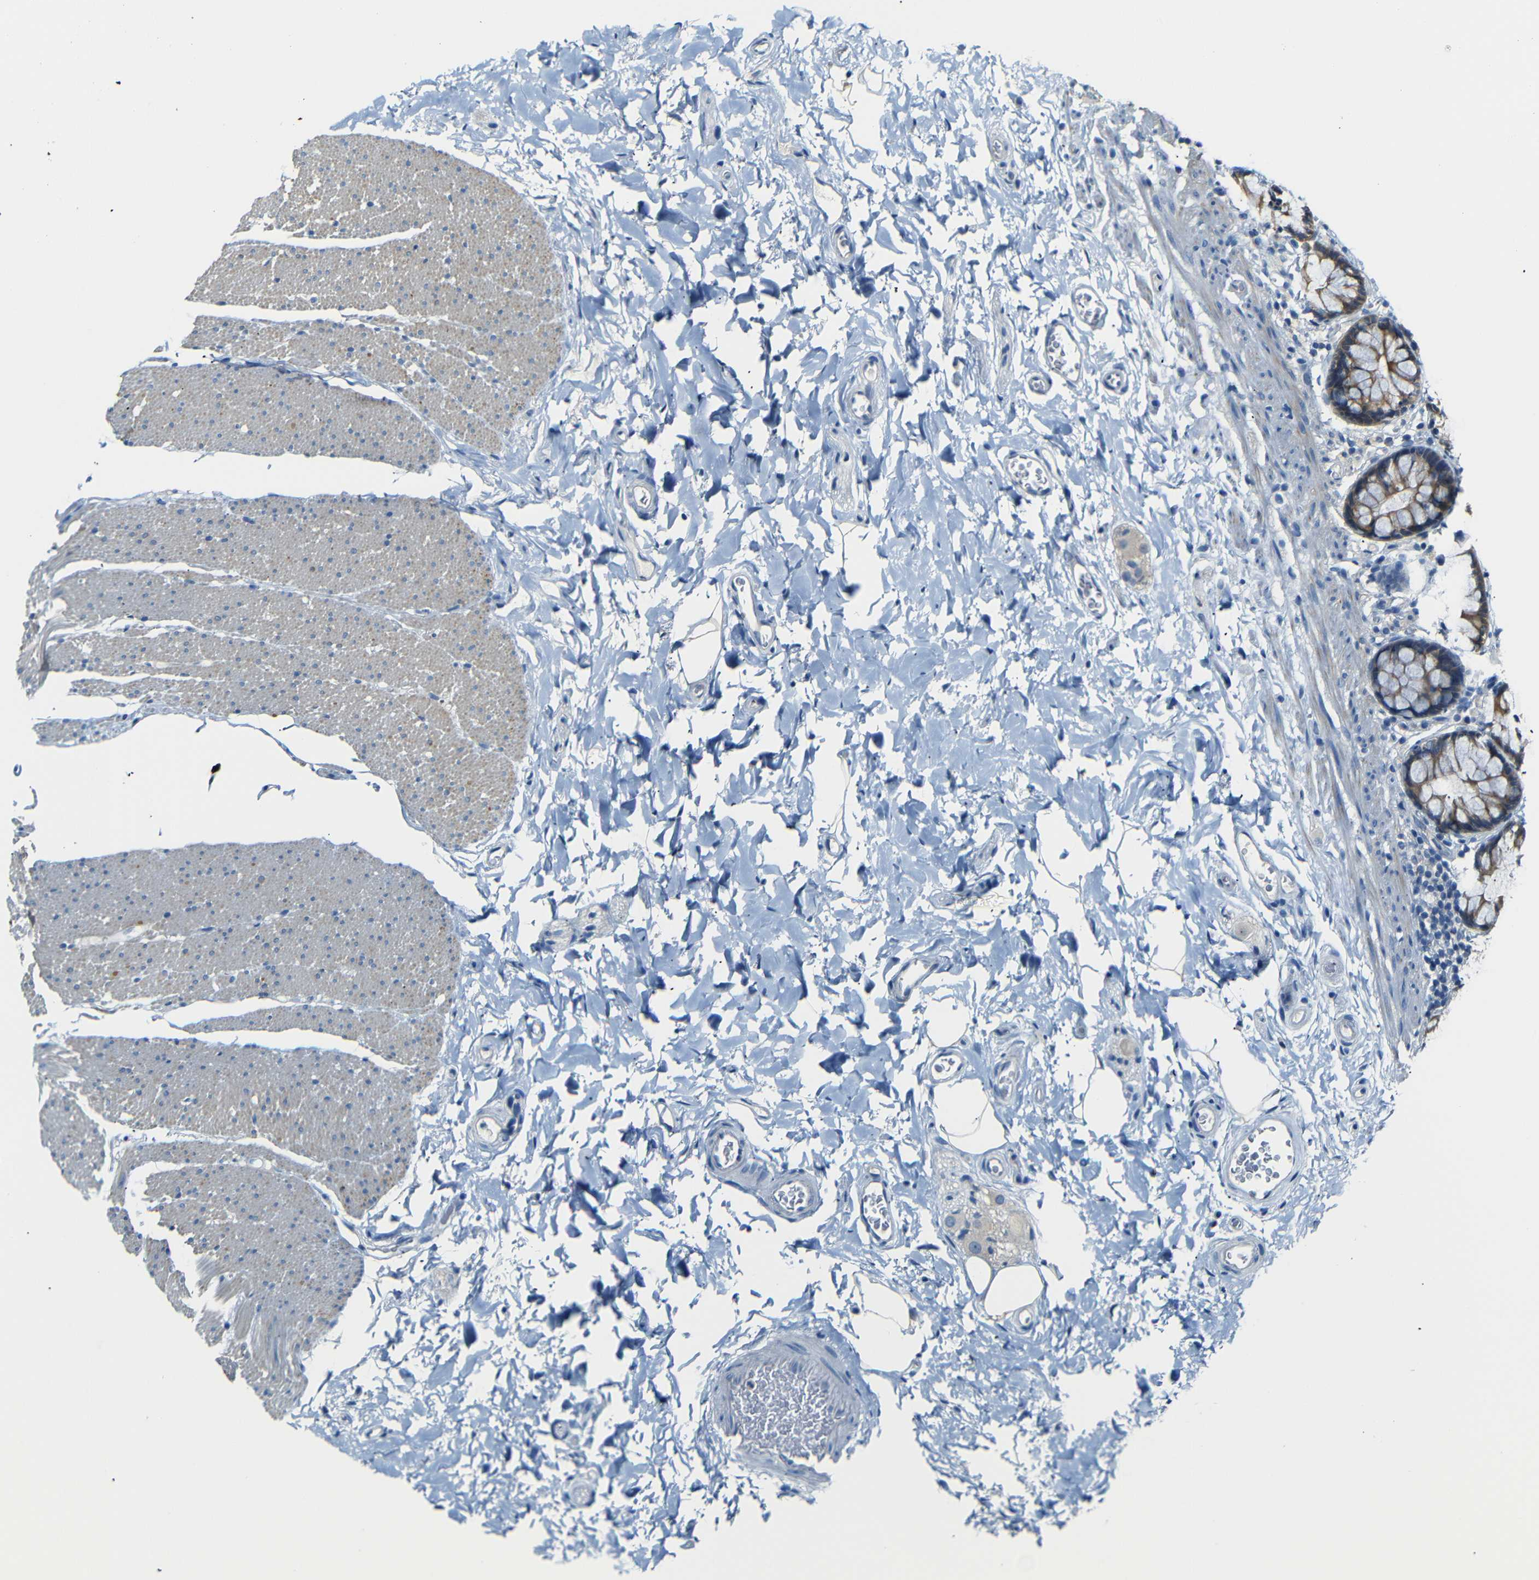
{"staining": {"intensity": "negative", "quantity": "none", "location": "none"}, "tissue": "colon", "cell_type": "Endothelial cells", "image_type": "normal", "snomed": [{"axis": "morphology", "description": "Normal tissue, NOS"}, {"axis": "topography", "description": "Colon"}], "caption": "High power microscopy image of an IHC micrograph of normal colon, revealing no significant positivity in endothelial cells.", "gene": "SFN", "patient": {"sex": "female", "age": 80}}